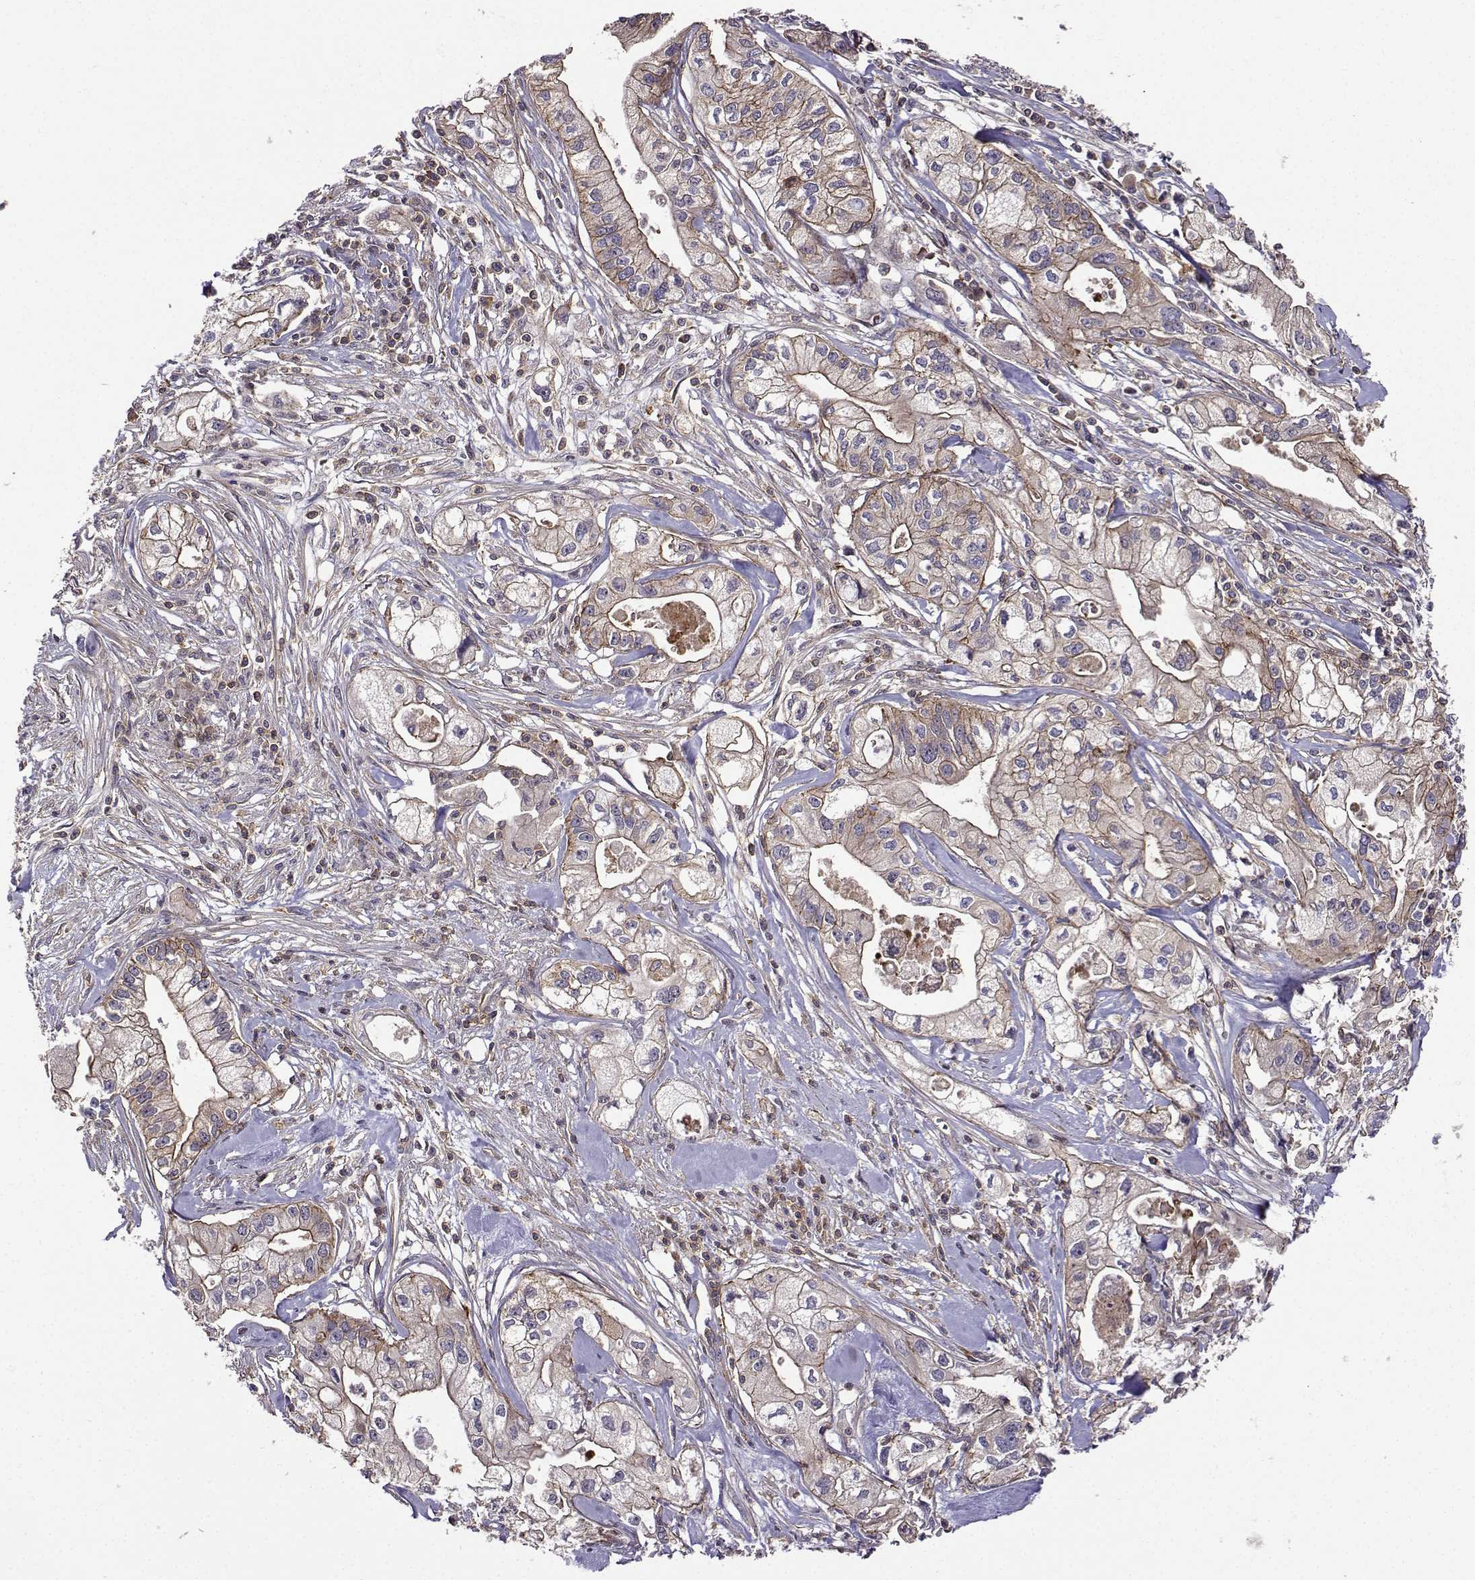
{"staining": {"intensity": "strong", "quantity": "<25%", "location": "cytoplasmic/membranous"}, "tissue": "pancreatic cancer", "cell_type": "Tumor cells", "image_type": "cancer", "snomed": [{"axis": "morphology", "description": "Adenocarcinoma, NOS"}, {"axis": "topography", "description": "Pancreas"}], "caption": "Immunohistochemical staining of human pancreatic adenocarcinoma demonstrates medium levels of strong cytoplasmic/membranous protein expression in approximately <25% of tumor cells.", "gene": "ITGB8", "patient": {"sex": "male", "age": 70}}